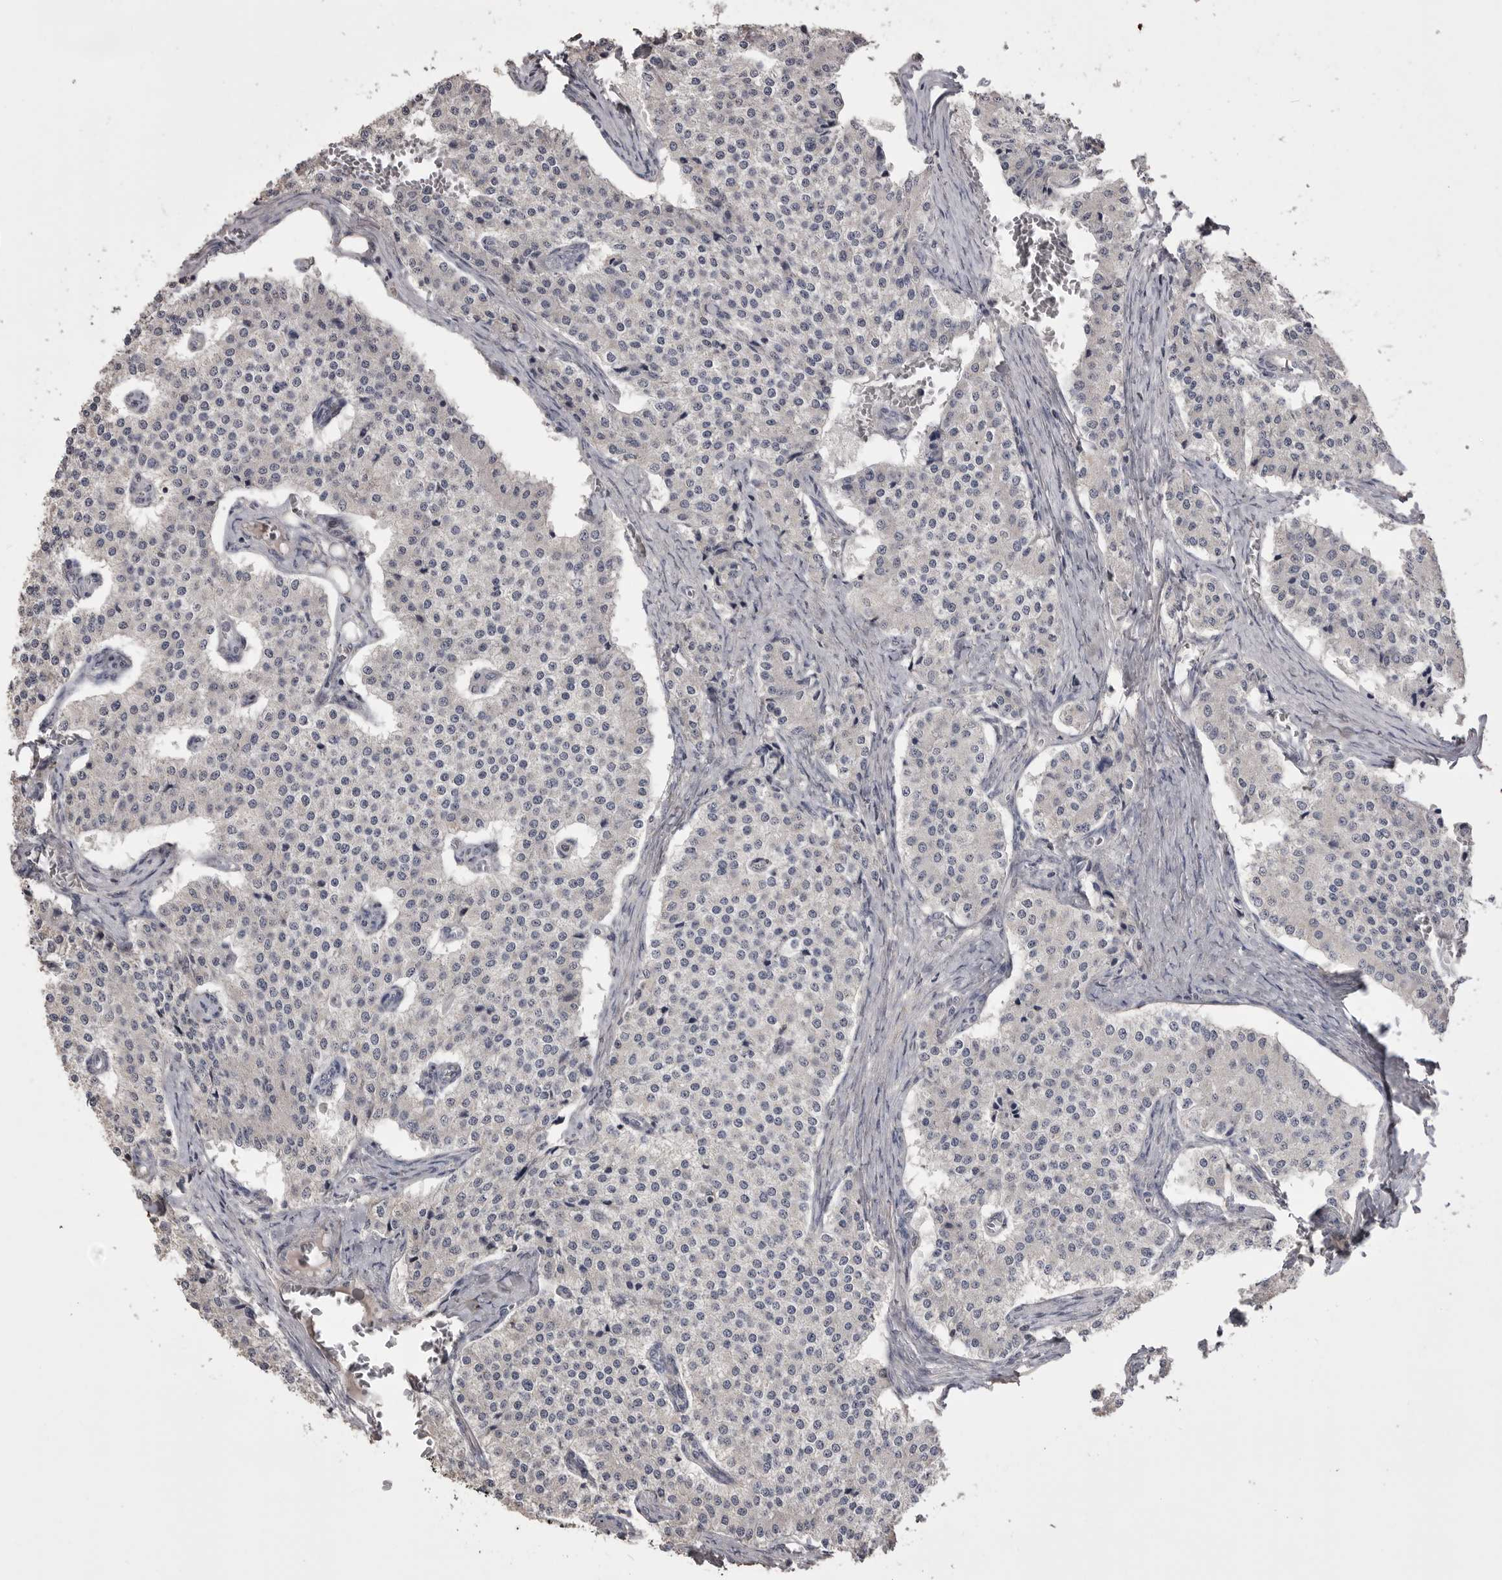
{"staining": {"intensity": "negative", "quantity": "none", "location": "none"}, "tissue": "carcinoid", "cell_type": "Tumor cells", "image_type": "cancer", "snomed": [{"axis": "morphology", "description": "Carcinoid, malignant, NOS"}, {"axis": "topography", "description": "Colon"}], "caption": "Protein analysis of carcinoid (malignant) reveals no significant positivity in tumor cells.", "gene": "MMP7", "patient": {"sex": "female", "age": 52}}